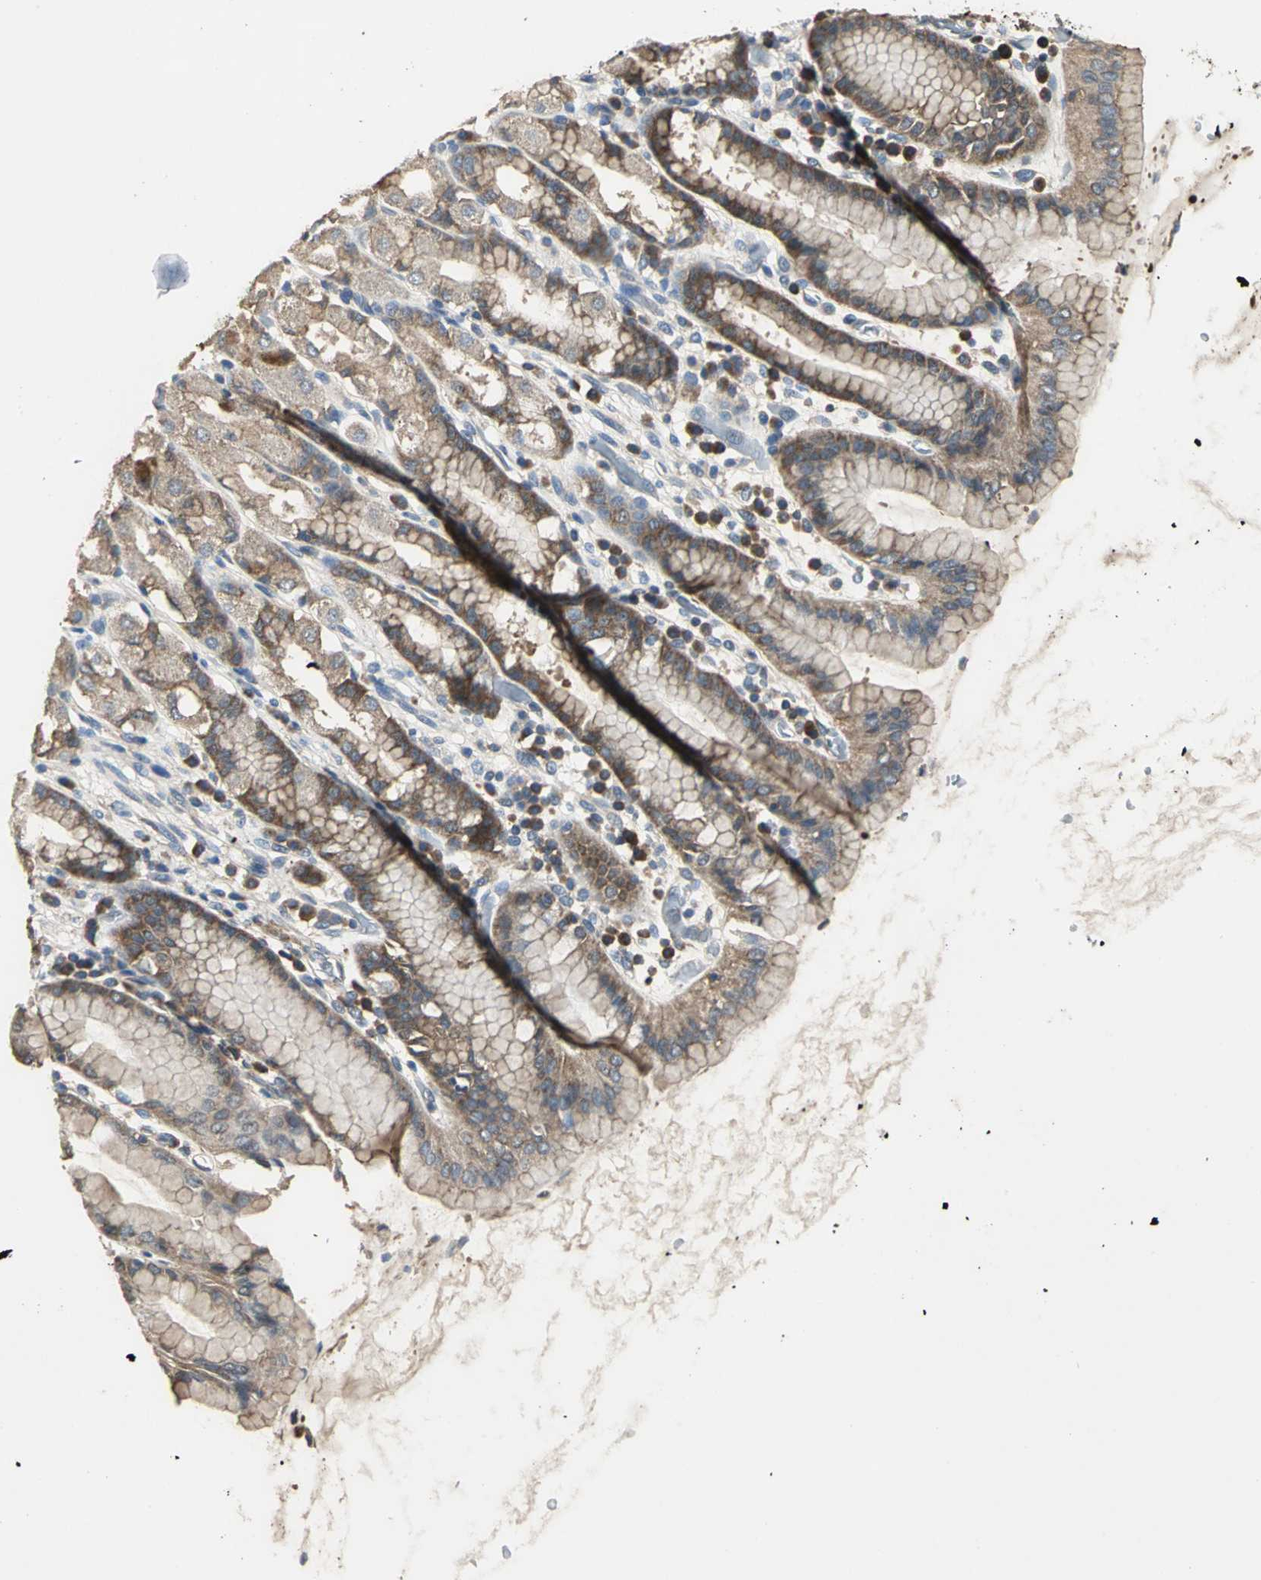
{"staining": {"intensity": "moderate", "quantity": ">75%", "location": "cytoplasmic/membranous"}, "tissue": "stomach", "cell_type": "Glandular cells", "image_type": "normal", "snomed": [{"axis": "morphology", "description": "Normal tissue, NOS"}, {"axis": "topography", "description": "Stomach, upper"}], "caption": "A high-resolution image shows immunohistochemistry staining of benign stomach, which shows moderate cytoplasmic/membranous staining in about >75% of glandular cells. Ihc stains the protein of interest in brown and the nuclei are stained blue.", "gene": "IRF3", "patient": {"sex": "male", "age": 68}}